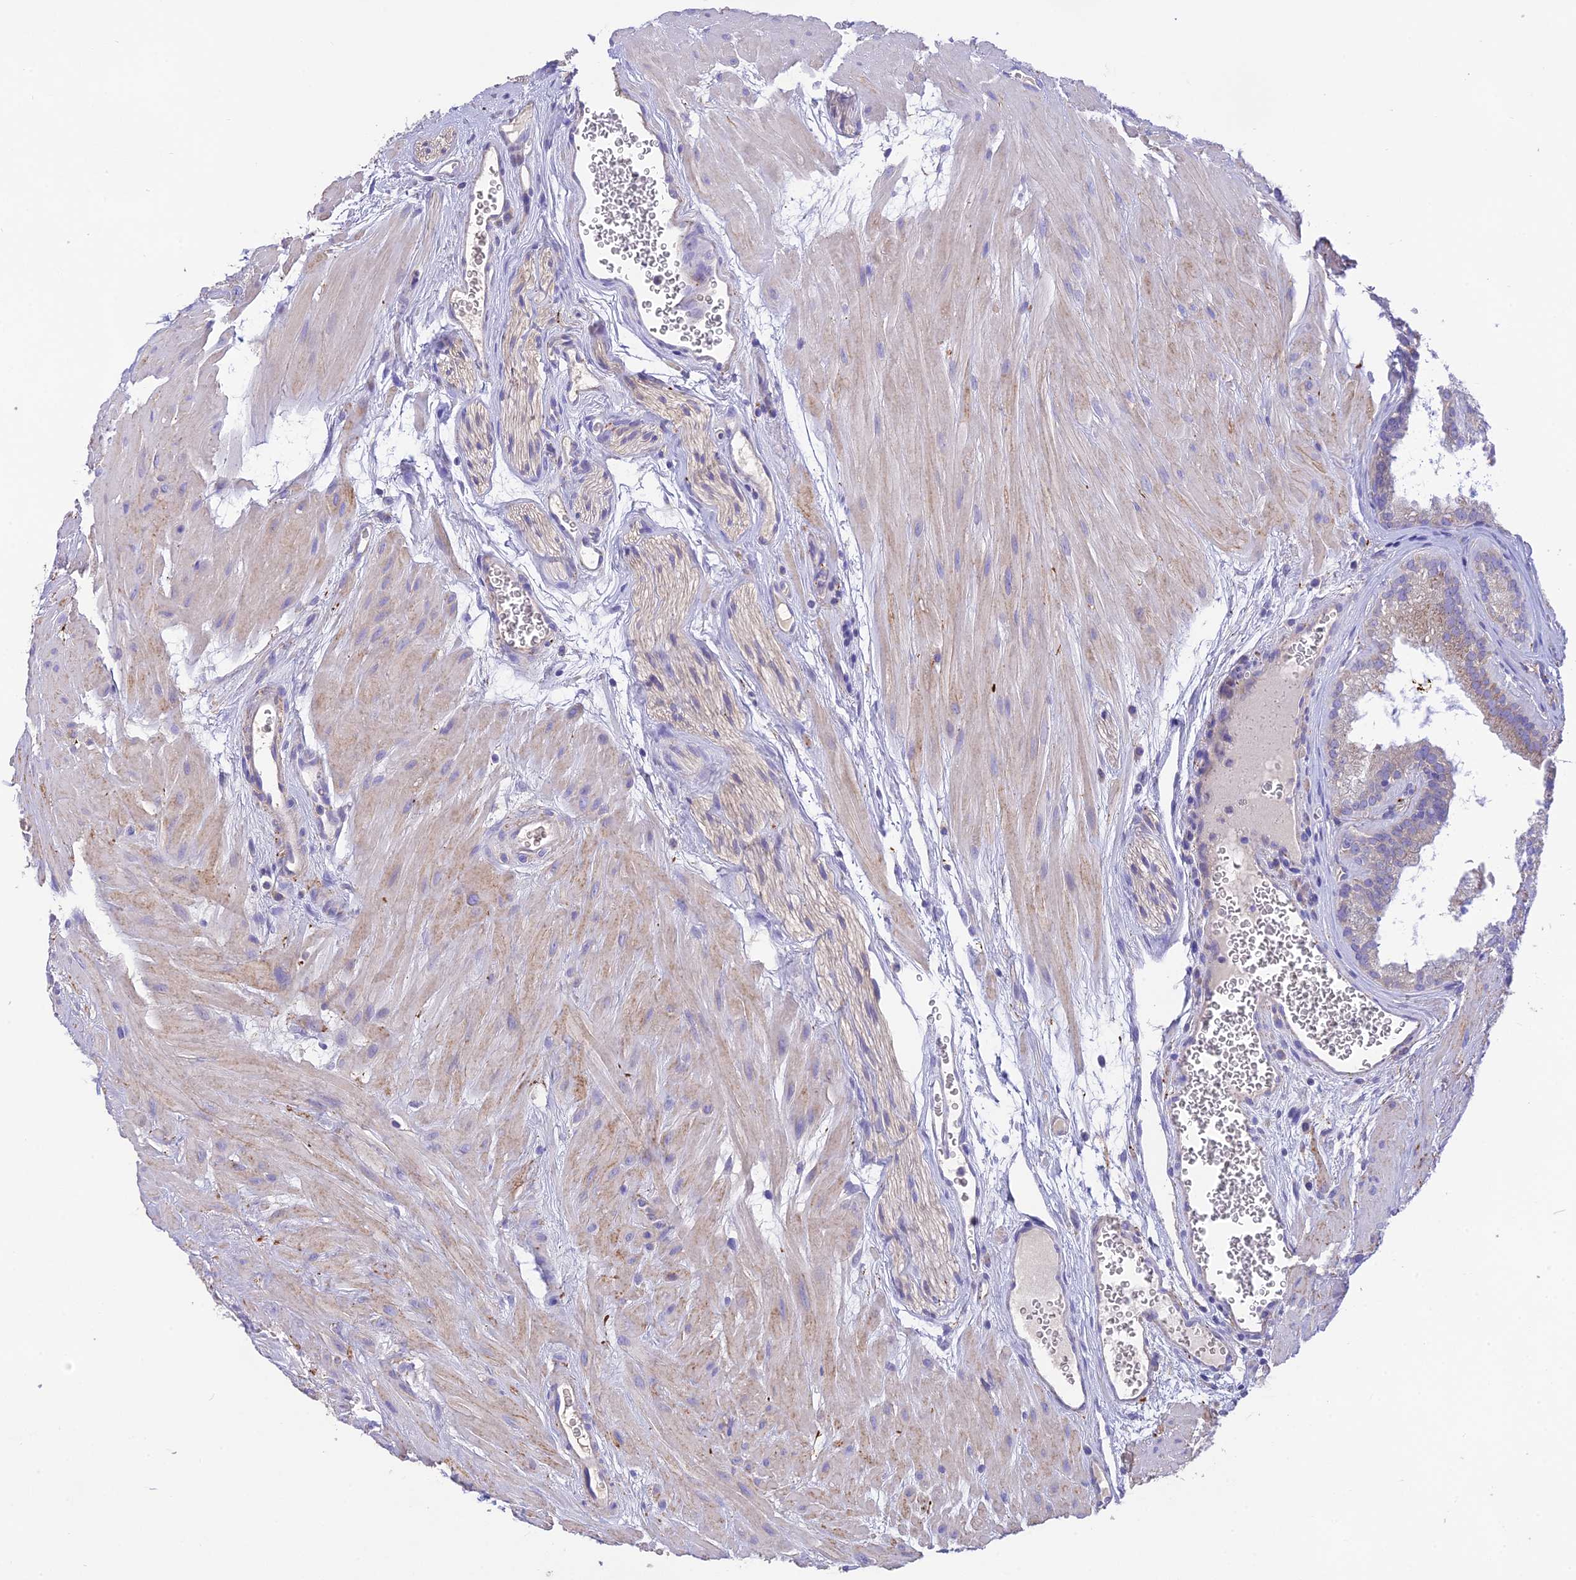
{"staining": {"intensity": "weak", "quantity": "<25%", "location": "cytoplasmic/membranous"}, "tissue": "seminal vesicle", "cell_type": "Glandular cells", "image_type": "normal", "snomed": [{"axis": "morphology", "description": "Normal tissue, NOS"}, {"axis": "topography", "description": "Prostate"}, {"axis": "topography", "description": "Seminal veicle"}], "caption": "Histopathology image shows no protein expression in glandular cells of unremarkable seminal vesicle.", "gene": "HSD17B2", "patient": {"sex": "male", "age": 59}}